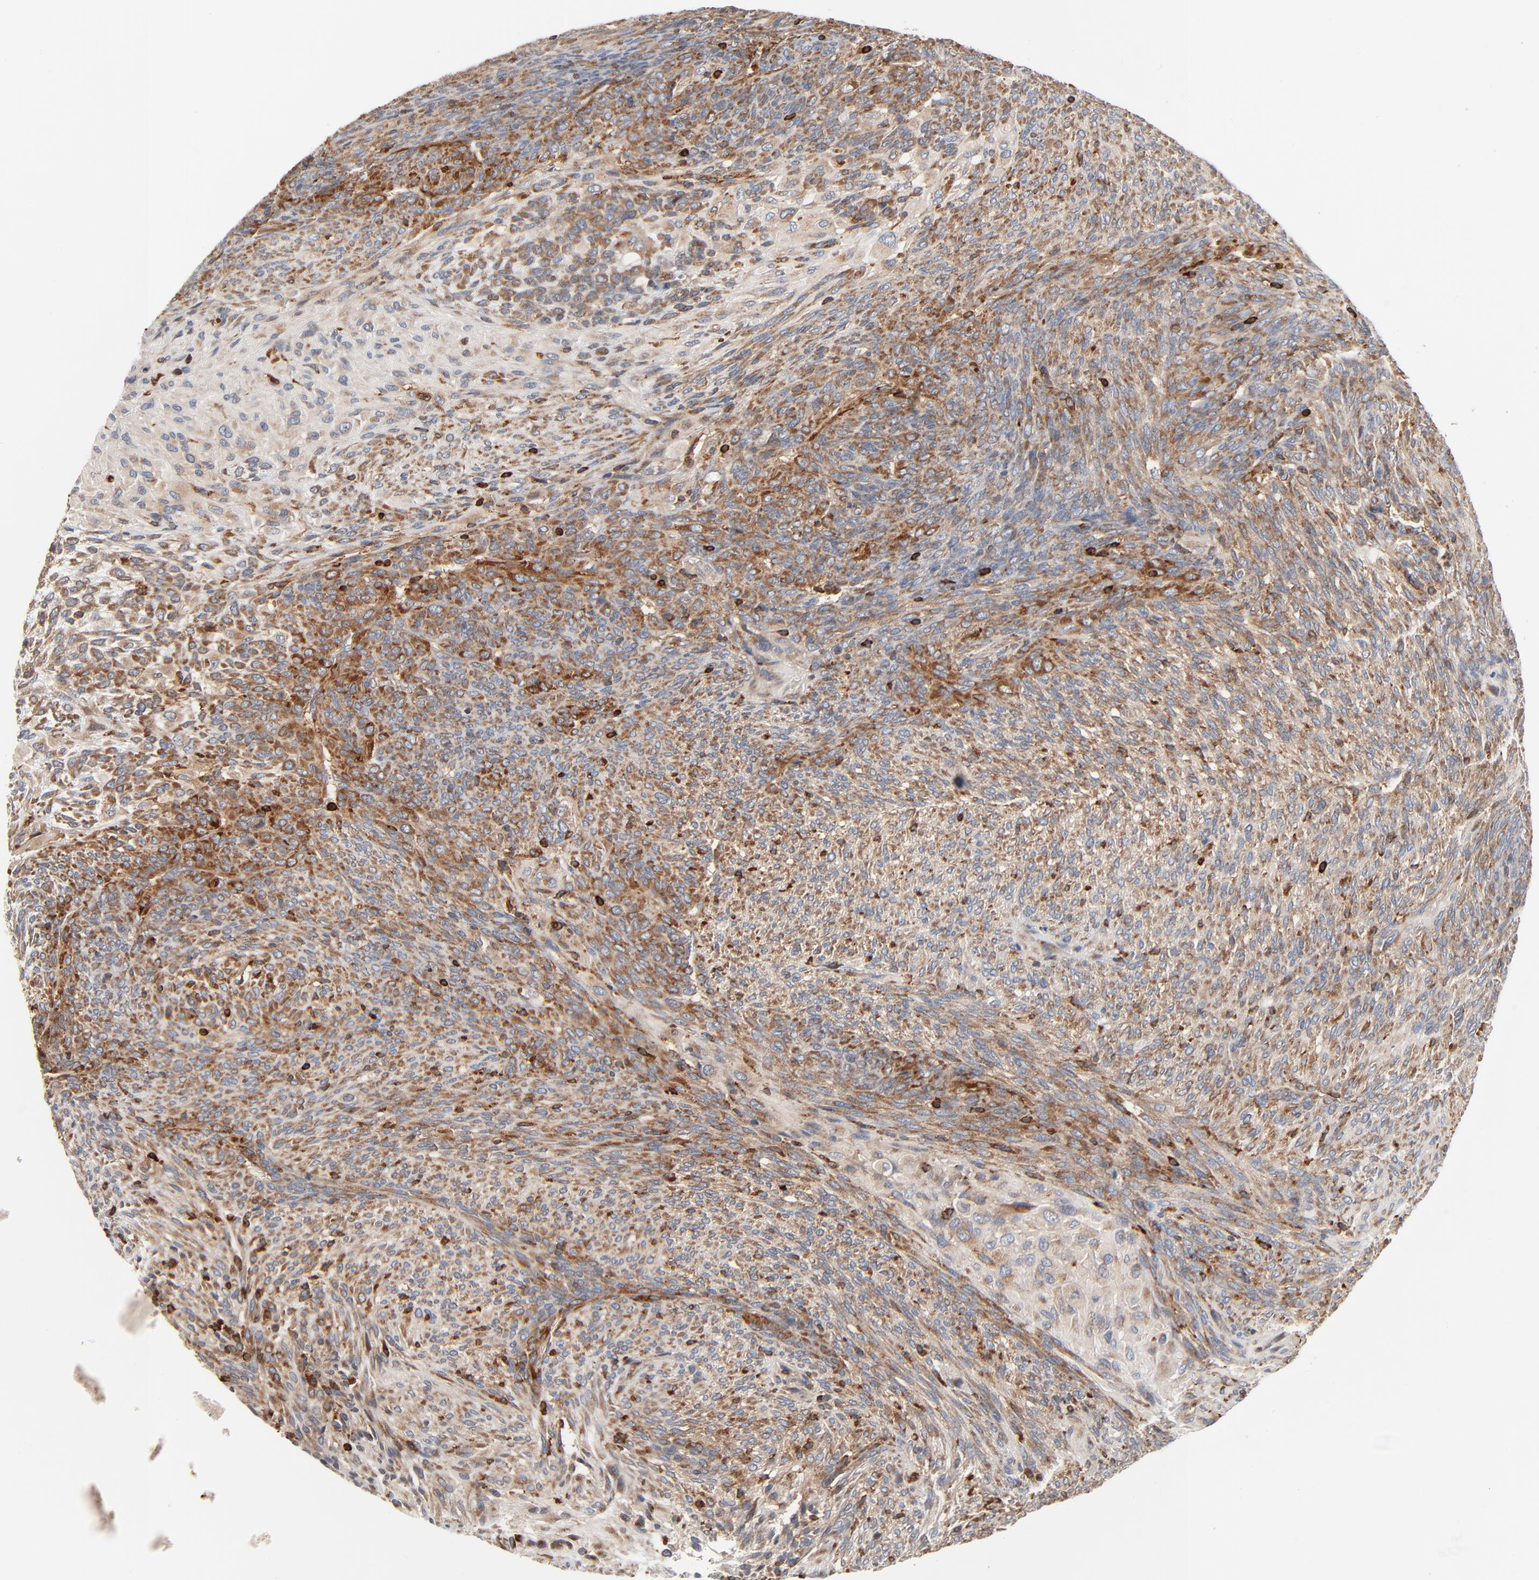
{"staining": {"intensity": "moderate", "quantity": "25%-75%", "location": "cytoplasmic/membranous"}, "tissue": "glioma", "cell_type": "Tumor cells", "image_type": "cancer", "snomed": [{"axis": "morphology", "description": "Glioma, malignant, High grade"}, {"axis": "topography", "description": "Cerebral cortex"}], "caption": "Glioma stained with a protein marker demonstrates moderate staining in tumor cells.", "gene": "SH3KBP1", "patient": {"sex": "female", "age": 55}}